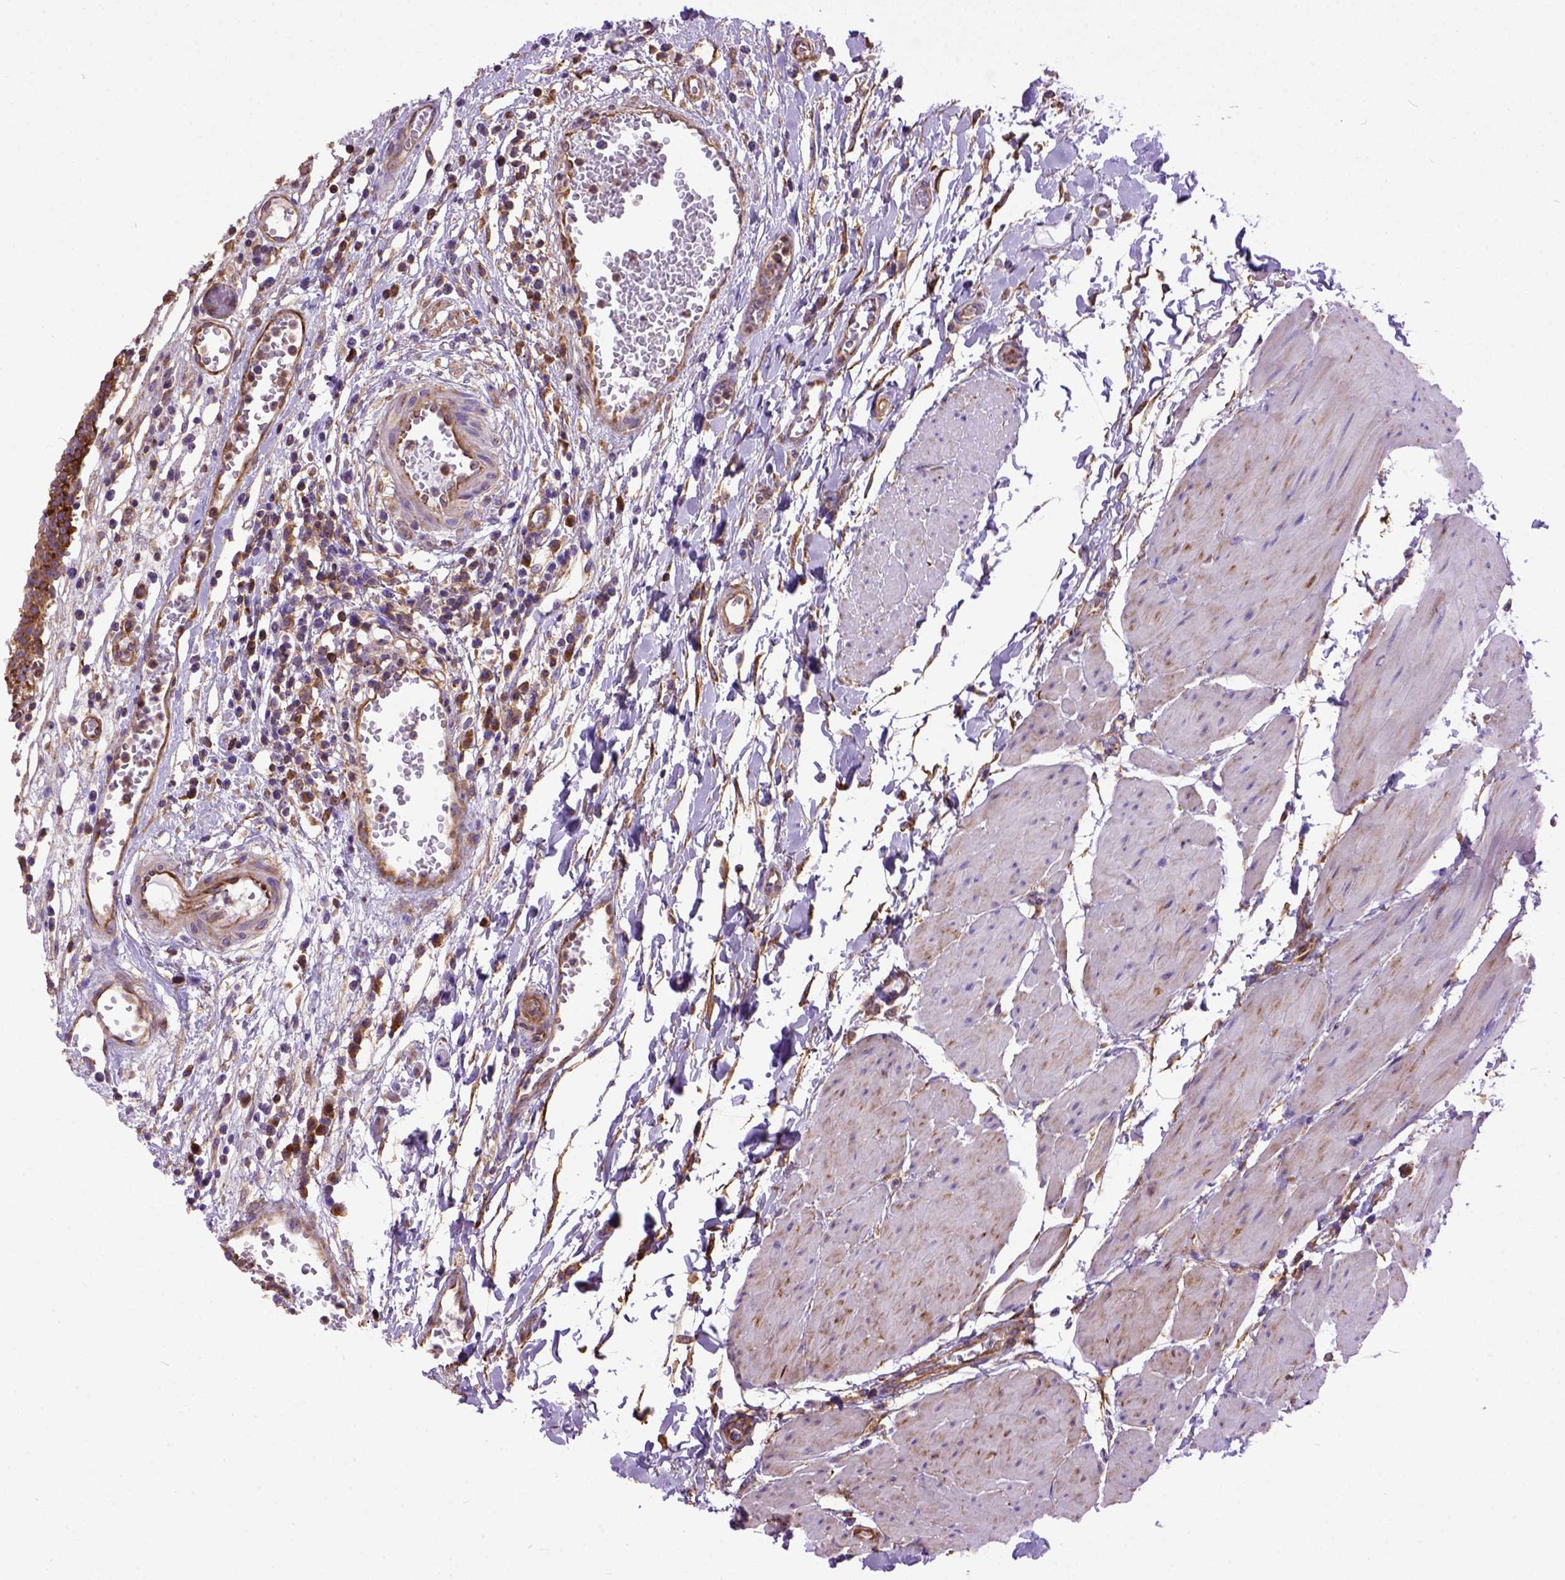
{"staining": {"intensity": "strong", "quantity": ">75%", "location": "cytoplasmic/membranous"}, "tissue": "urinary bladder", "cell_type": "Urothelial cells", "image_type": "normal", "snomed": [{"axis": "morphology", "description": "Normal tissue, NOS"}, {"axis": "topography", "description": "Urinary bladder"}], "caption": "Urinary bladder was stained to show a protein in brown. There is high levels of strong cytoplasmic/membranous staining in about >75% of urothelial cells. The staining was performed using DAB, with brown indicating positive protein expression. Nuclei are stained blue with hematoxylin.", "gene": "MVP", "patient": {"sex": "male", "age": 64}}